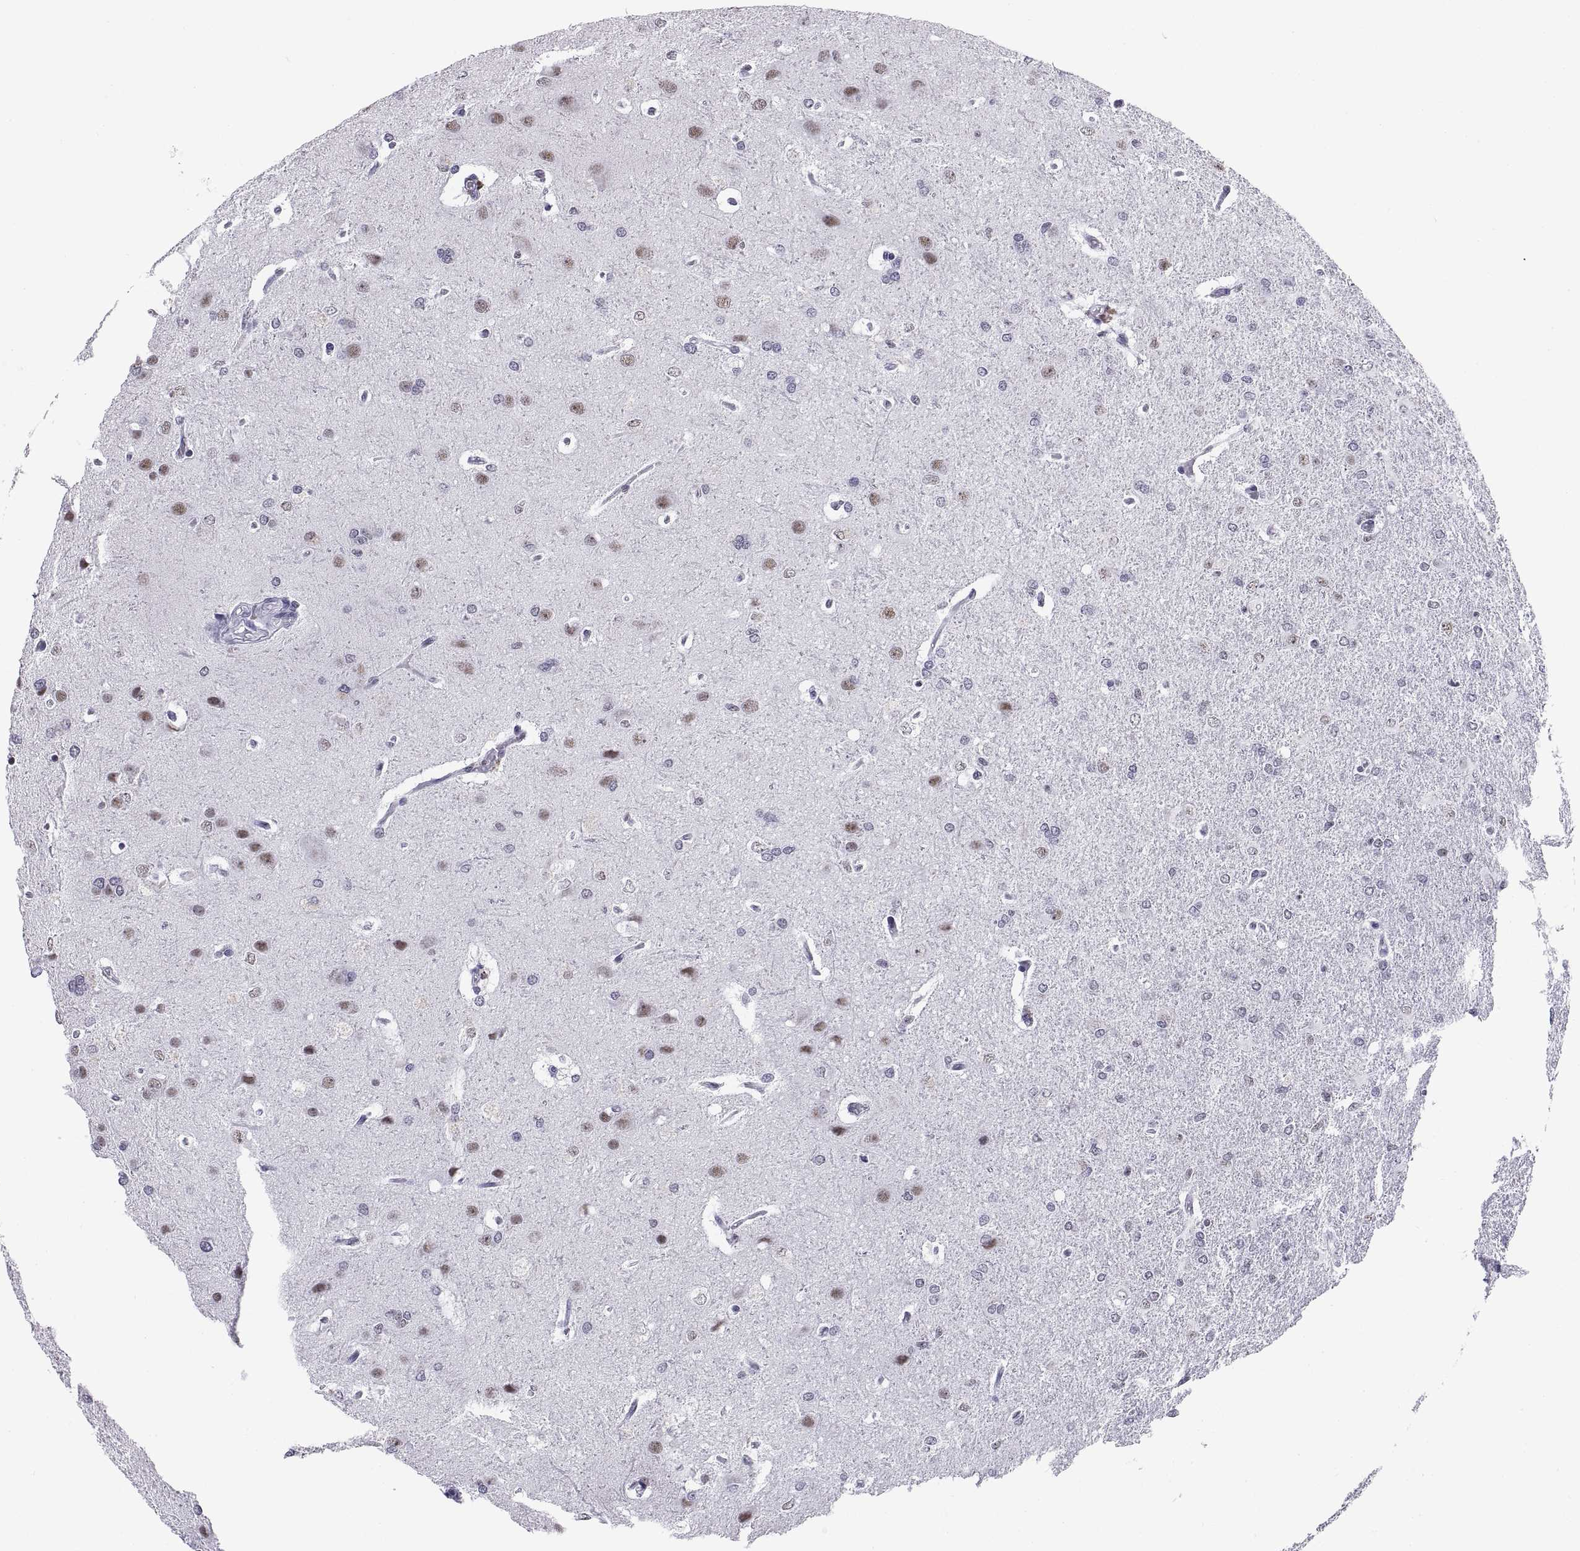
{"staining": {"intensity": "weak", "quantity": "<25%", "location": "nuclear"}, "tissue": "glioma", "cell_type": "Tumor cells", "image_type": "cancer", "snomed": [{"axis": "morphology", "description": "Glioma, malignant, High grade"}, {"axis": "topography", "description": "Brain"}], "caption": "There is no significant positivity in tumor cells of glioma. (DAB (3,3'-diaminobenzidine) IHC with hematoxylin counter stain).", "gene": "NEUROD6", "patient": {"sex": "male", "age": 68}}